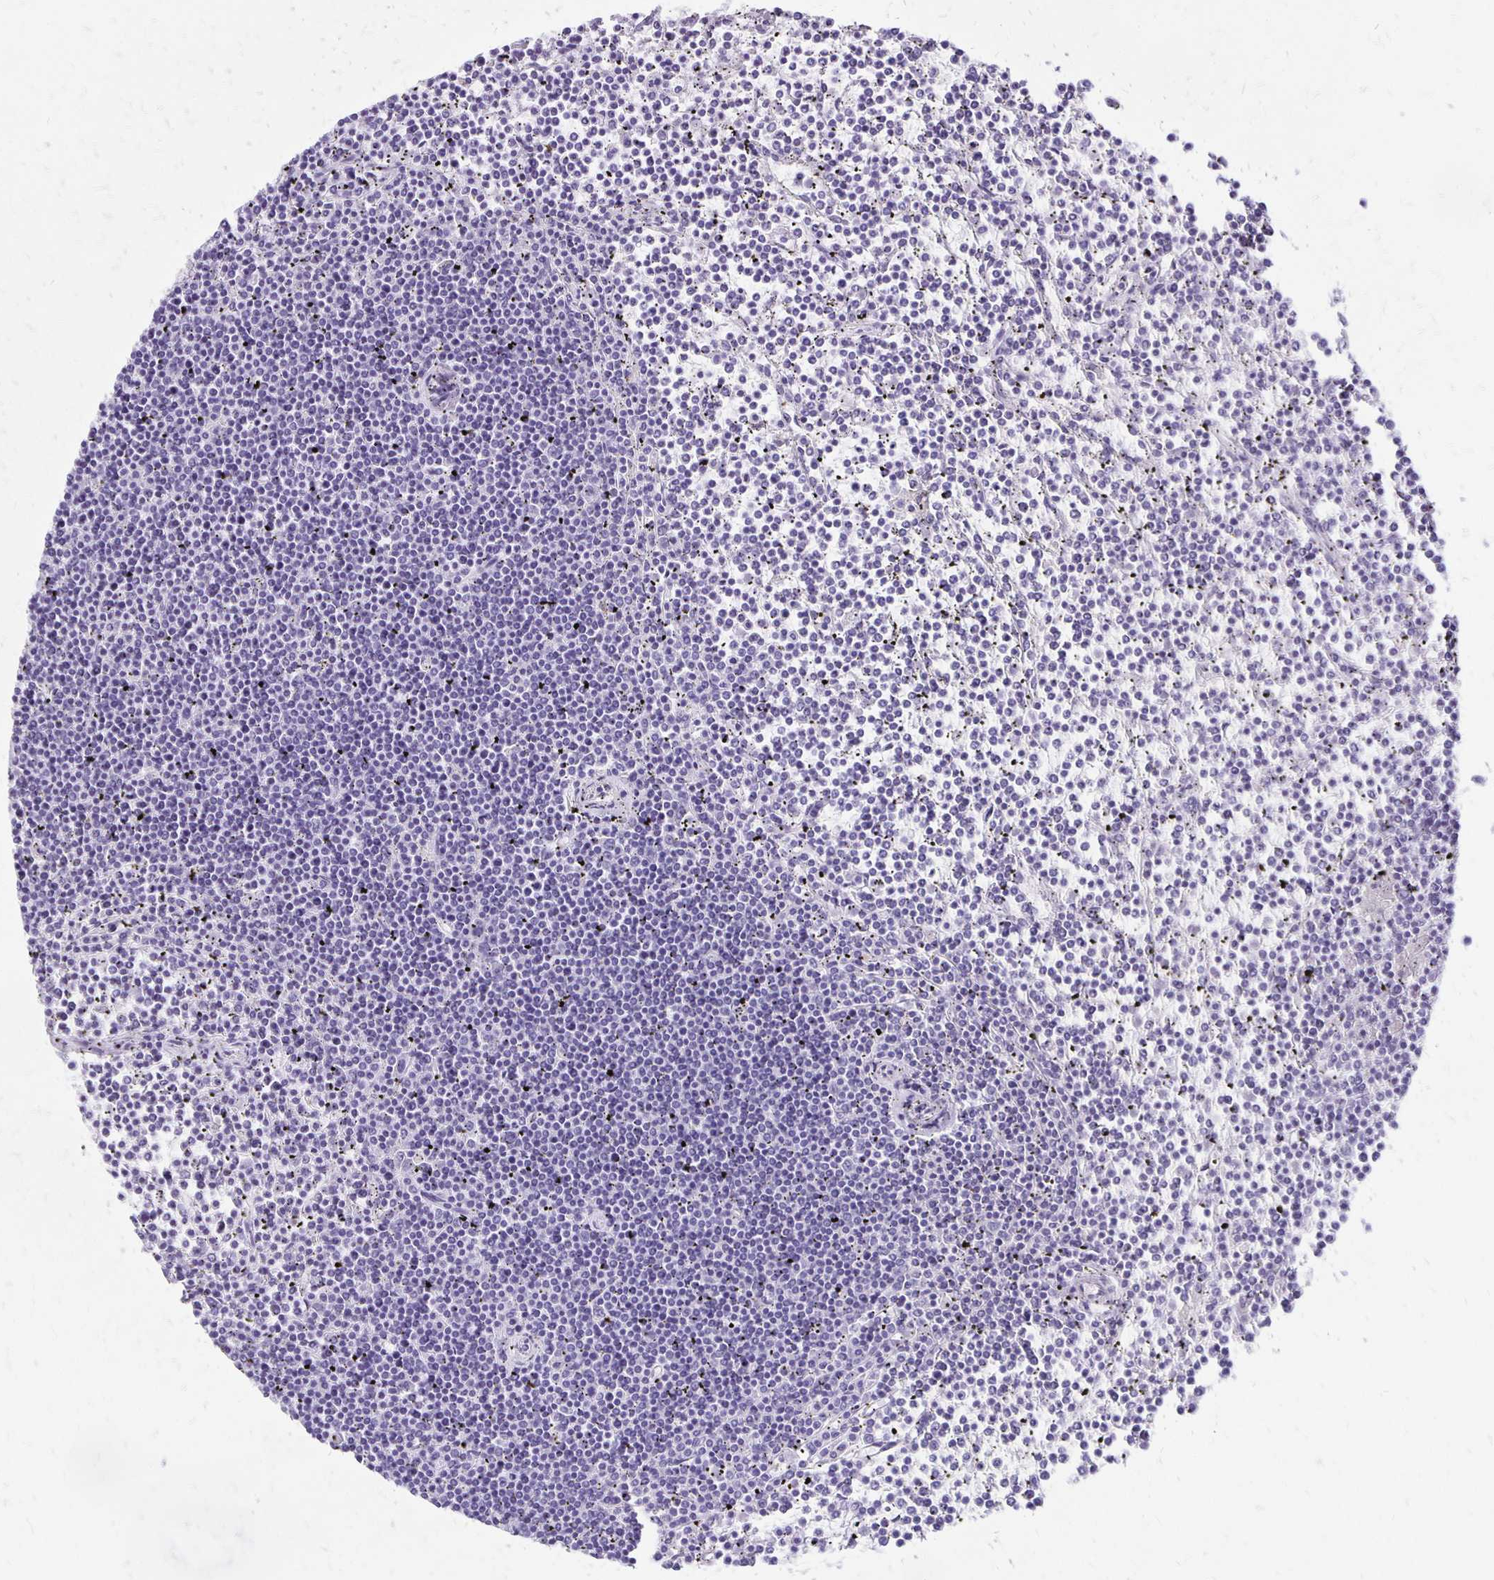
{"staining": {"intensity": "negative", "quantity": "none", "location": "none"}, "tissue": "lymphoma", "cell_type": "Tumor cells", "image_type": "cancer", "snomed": [{"axis": "morphology", "description": "Malignant lymphoma, non-Hodgkin's type, Low grade"}, {"axis": "topography", "description": "Spleen"}], "caption": "The micrograph reveals no staining of tumor cells in lymphoma.", "gene": "ANKRD45", "patient": {"sex": "female", "age": 19}}